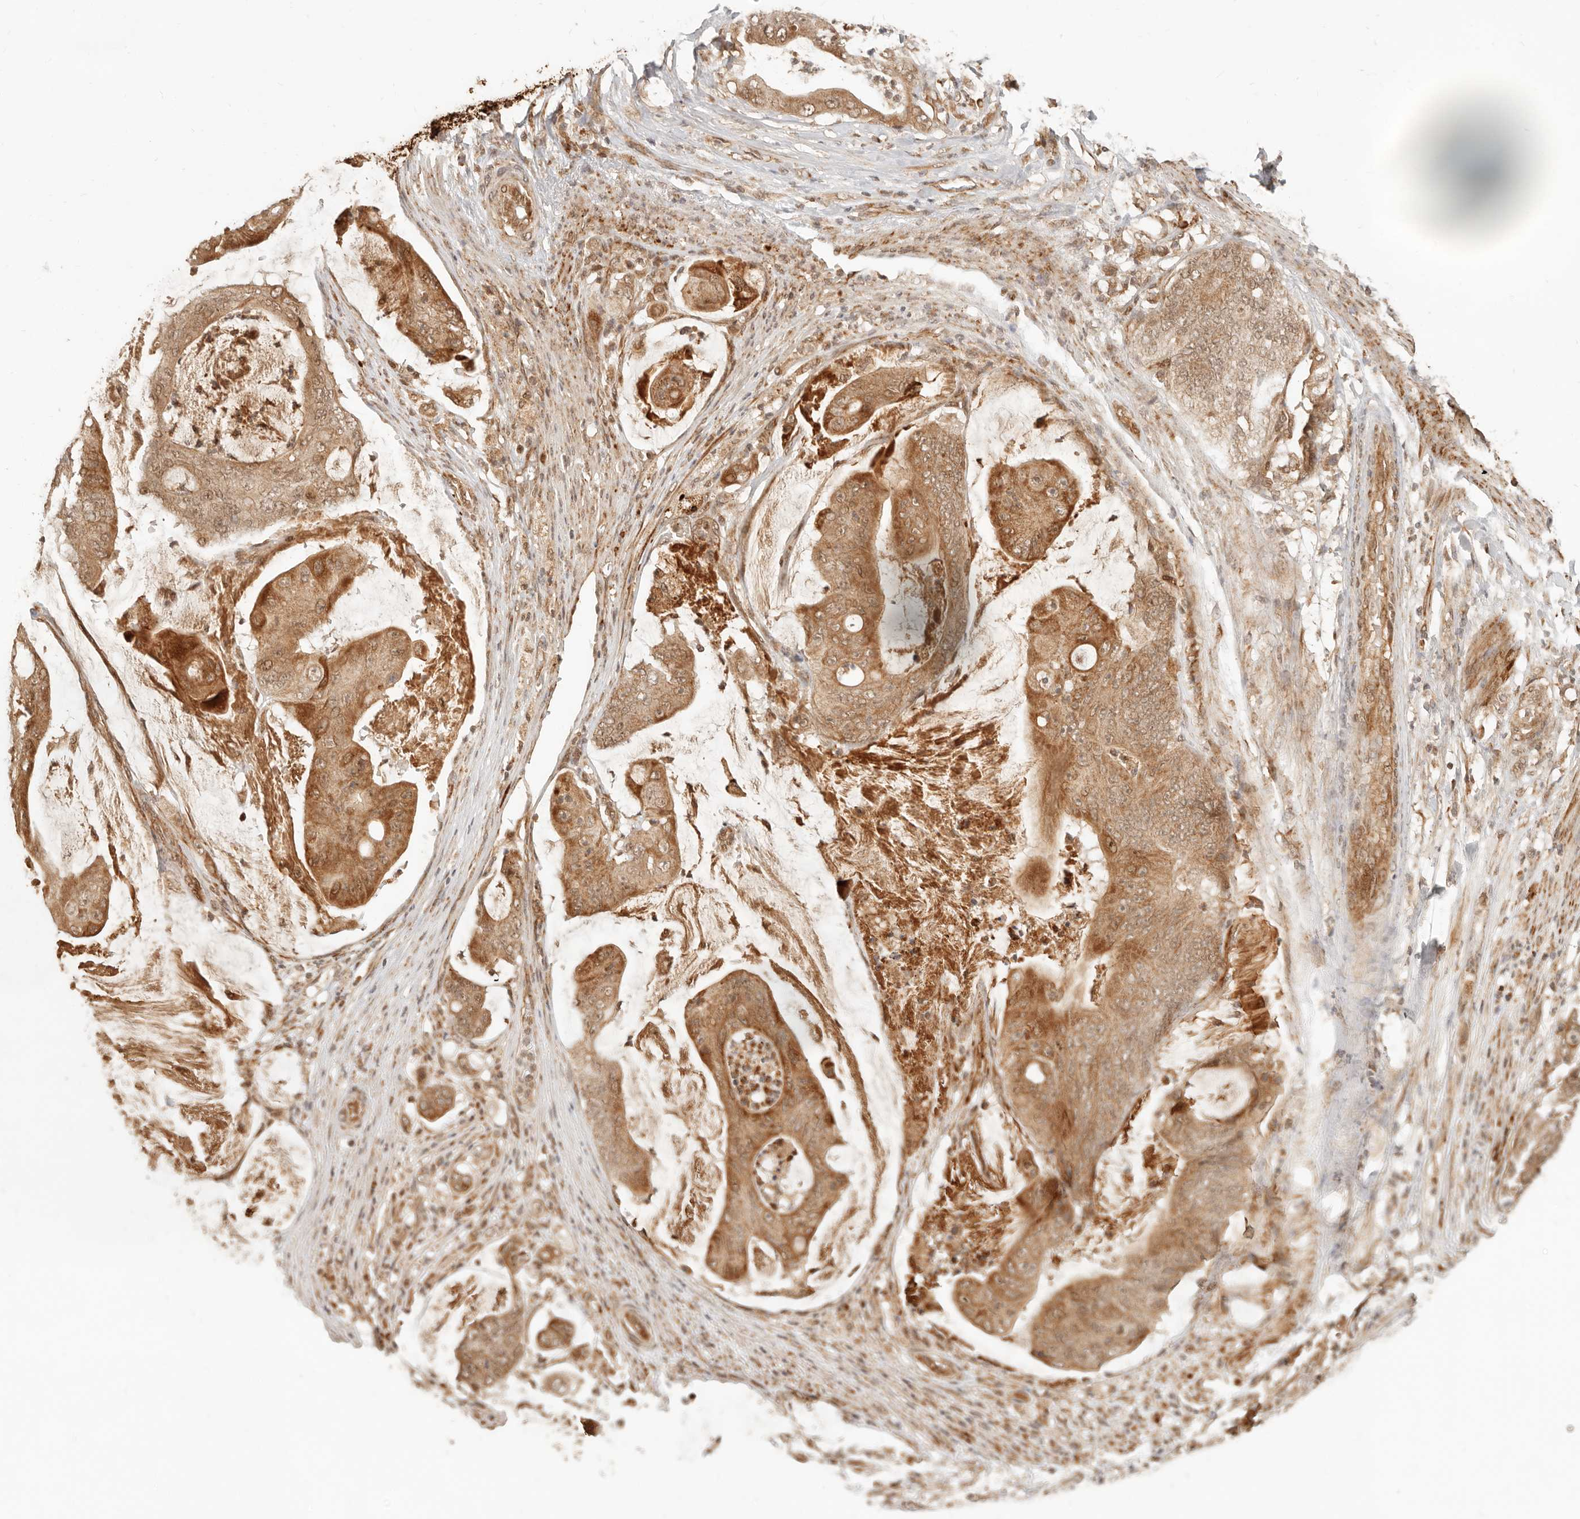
{"staining": {"intensity": "moderate", "quantity": ">75%", "location": "cytoplasmic/membranous"}, "tissue": "stomach cancer", "cell_type": "Tumor cells", "image_type": "cancer", "snomed": [{"axis": "morphology", "description": "Adenocarcinoma, NOS"}, {"axis": "topography", "description": "Stomach"}], "caption": "DAB (3,3'-diaminobenzidine) immunohistochemical staining of adenocarcinoma (stomach) displays moderate cytoplasmic/membranous protein expression in approximately >75% of tumor cells.", "gene": "BAALC", "patient": {"sex": "female", "age": 73}}